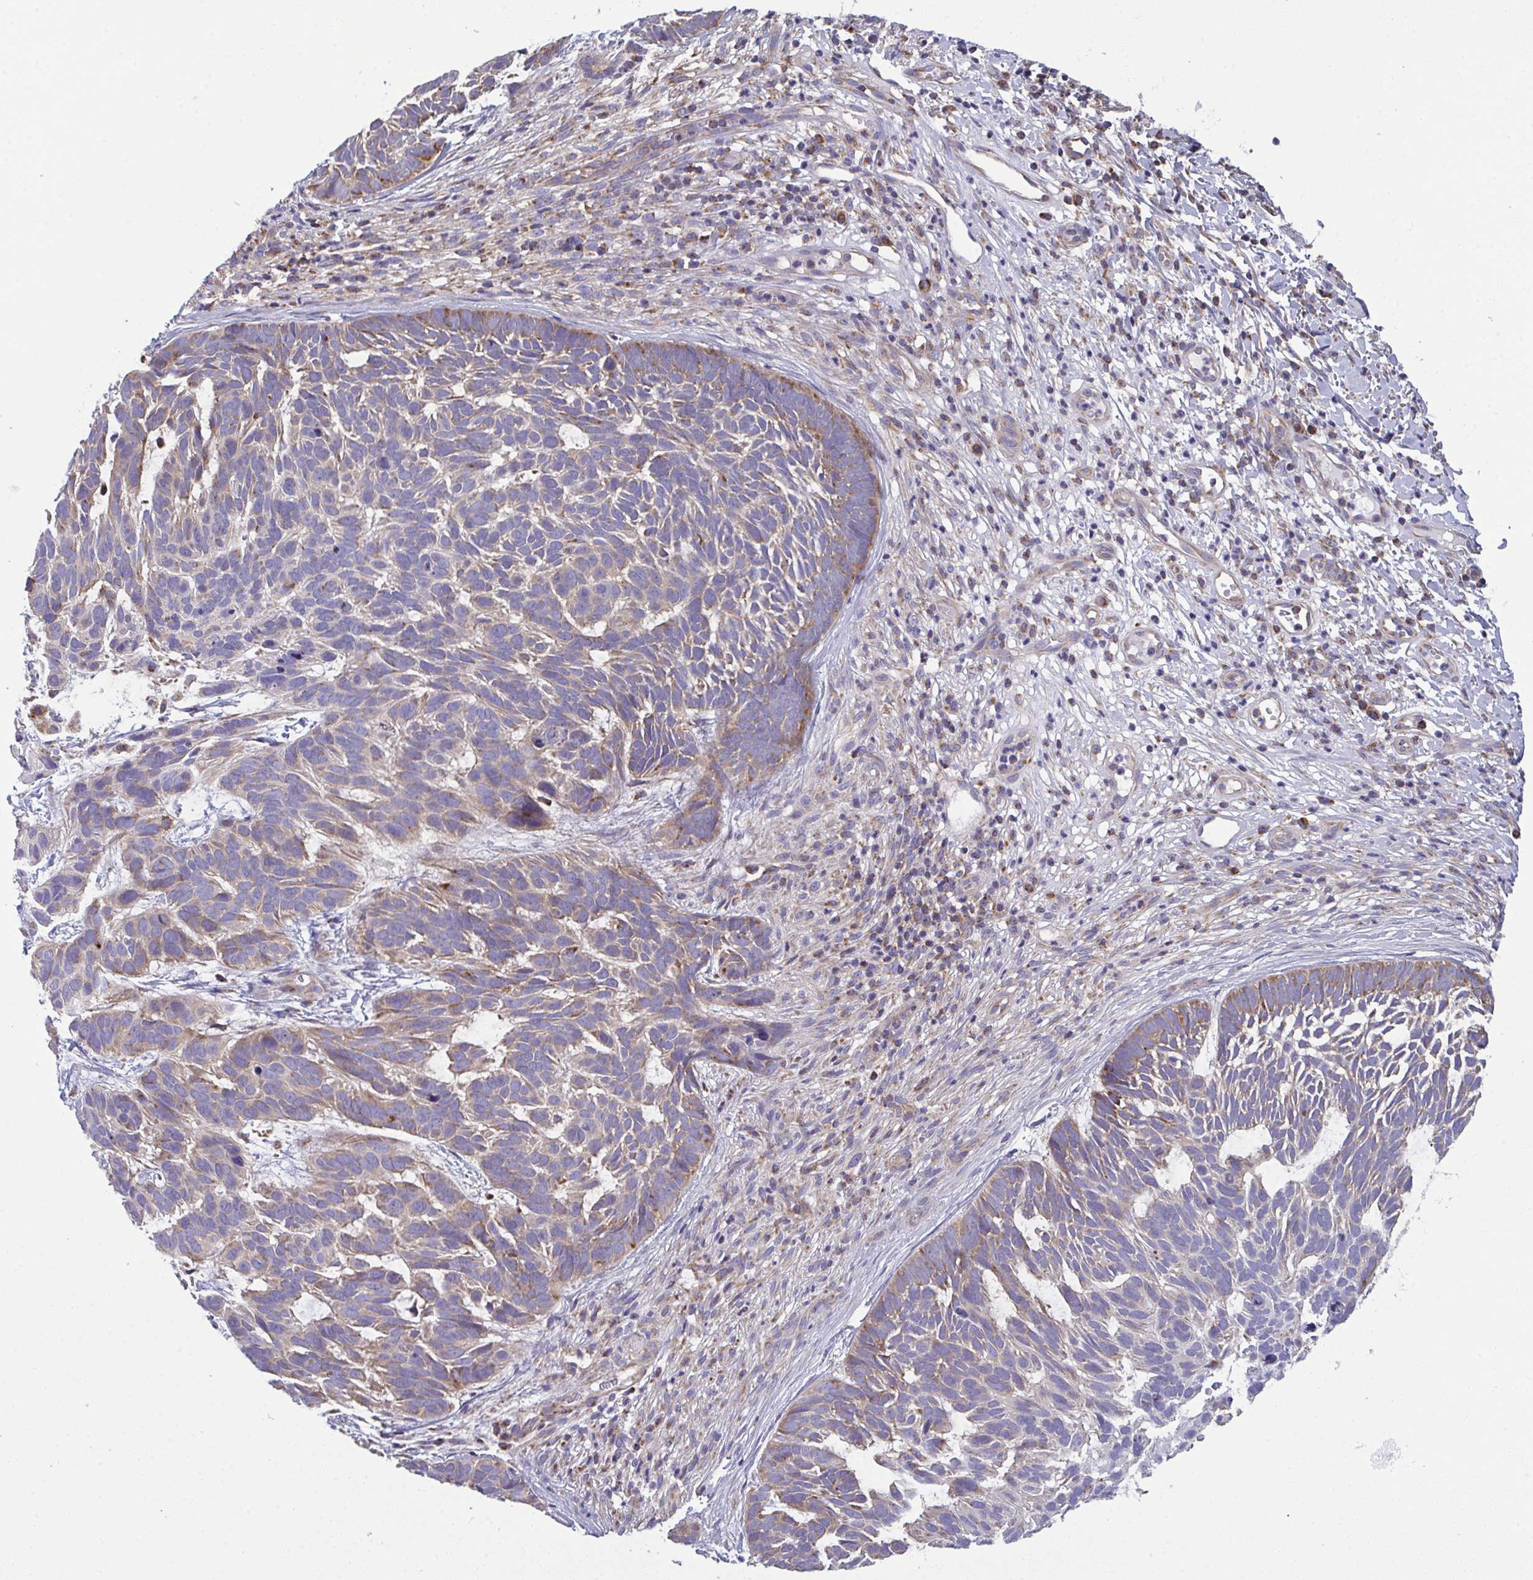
{"staining": {"intensity": "moderate", "quantity": ">75%", "location": "cytoplasmic/membranous"}, "tissue": "skin cancer", "cell_type": "Tumor cells", "image_type": "cancer", "snomed": [{"axis": "morphology", "description": "Basal cell carcinoma"}, {"axis": "topography", "description": "Skin"}], "caption": "Skin cancer (basal cell carcinoma) stained for a protein (brown) reveals moderate cytoplasmic/membranous positive positivity in approximately >75% of tumor cells.", "gene": "CSDE1", "patient": {"sex": "male", "age": 78}}